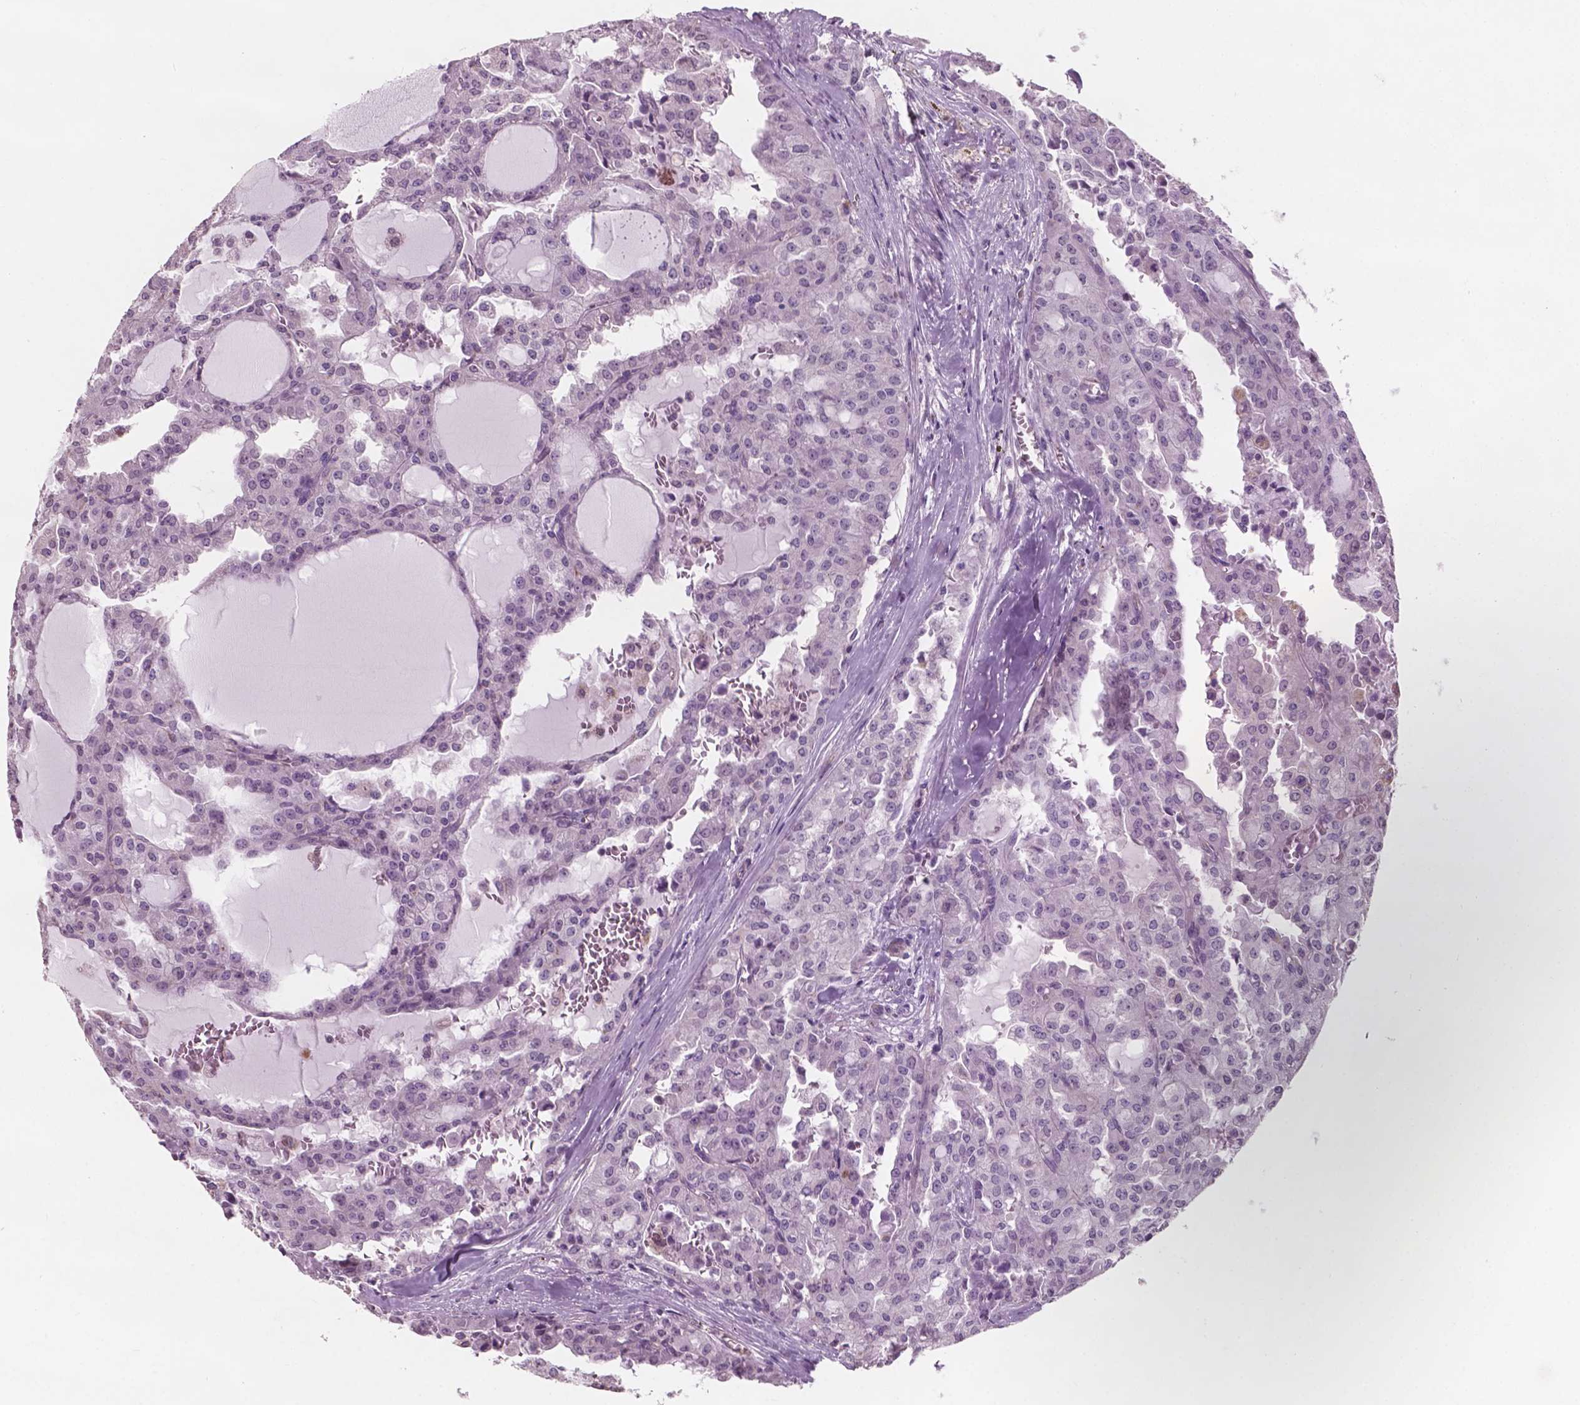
{"staining": {"intensity": "negative", "quantity": "none", "location": "none"}, "tissue": "head and neck cancer", "cell_type": "Tumor cells", "image_type": "cancer", "snomed": [{"axis": "morphology", "description": "Adenocarcinoma, NOS"}, {"axis": "topography", "description": "Head-Neck"}], "caption": "Protein analysis of head and neck cancer (adenocarcinoma) shows no significant staining in tumor cells.", "gene": "AWAT1", "patient": {"sex": "male", "age": 64}}